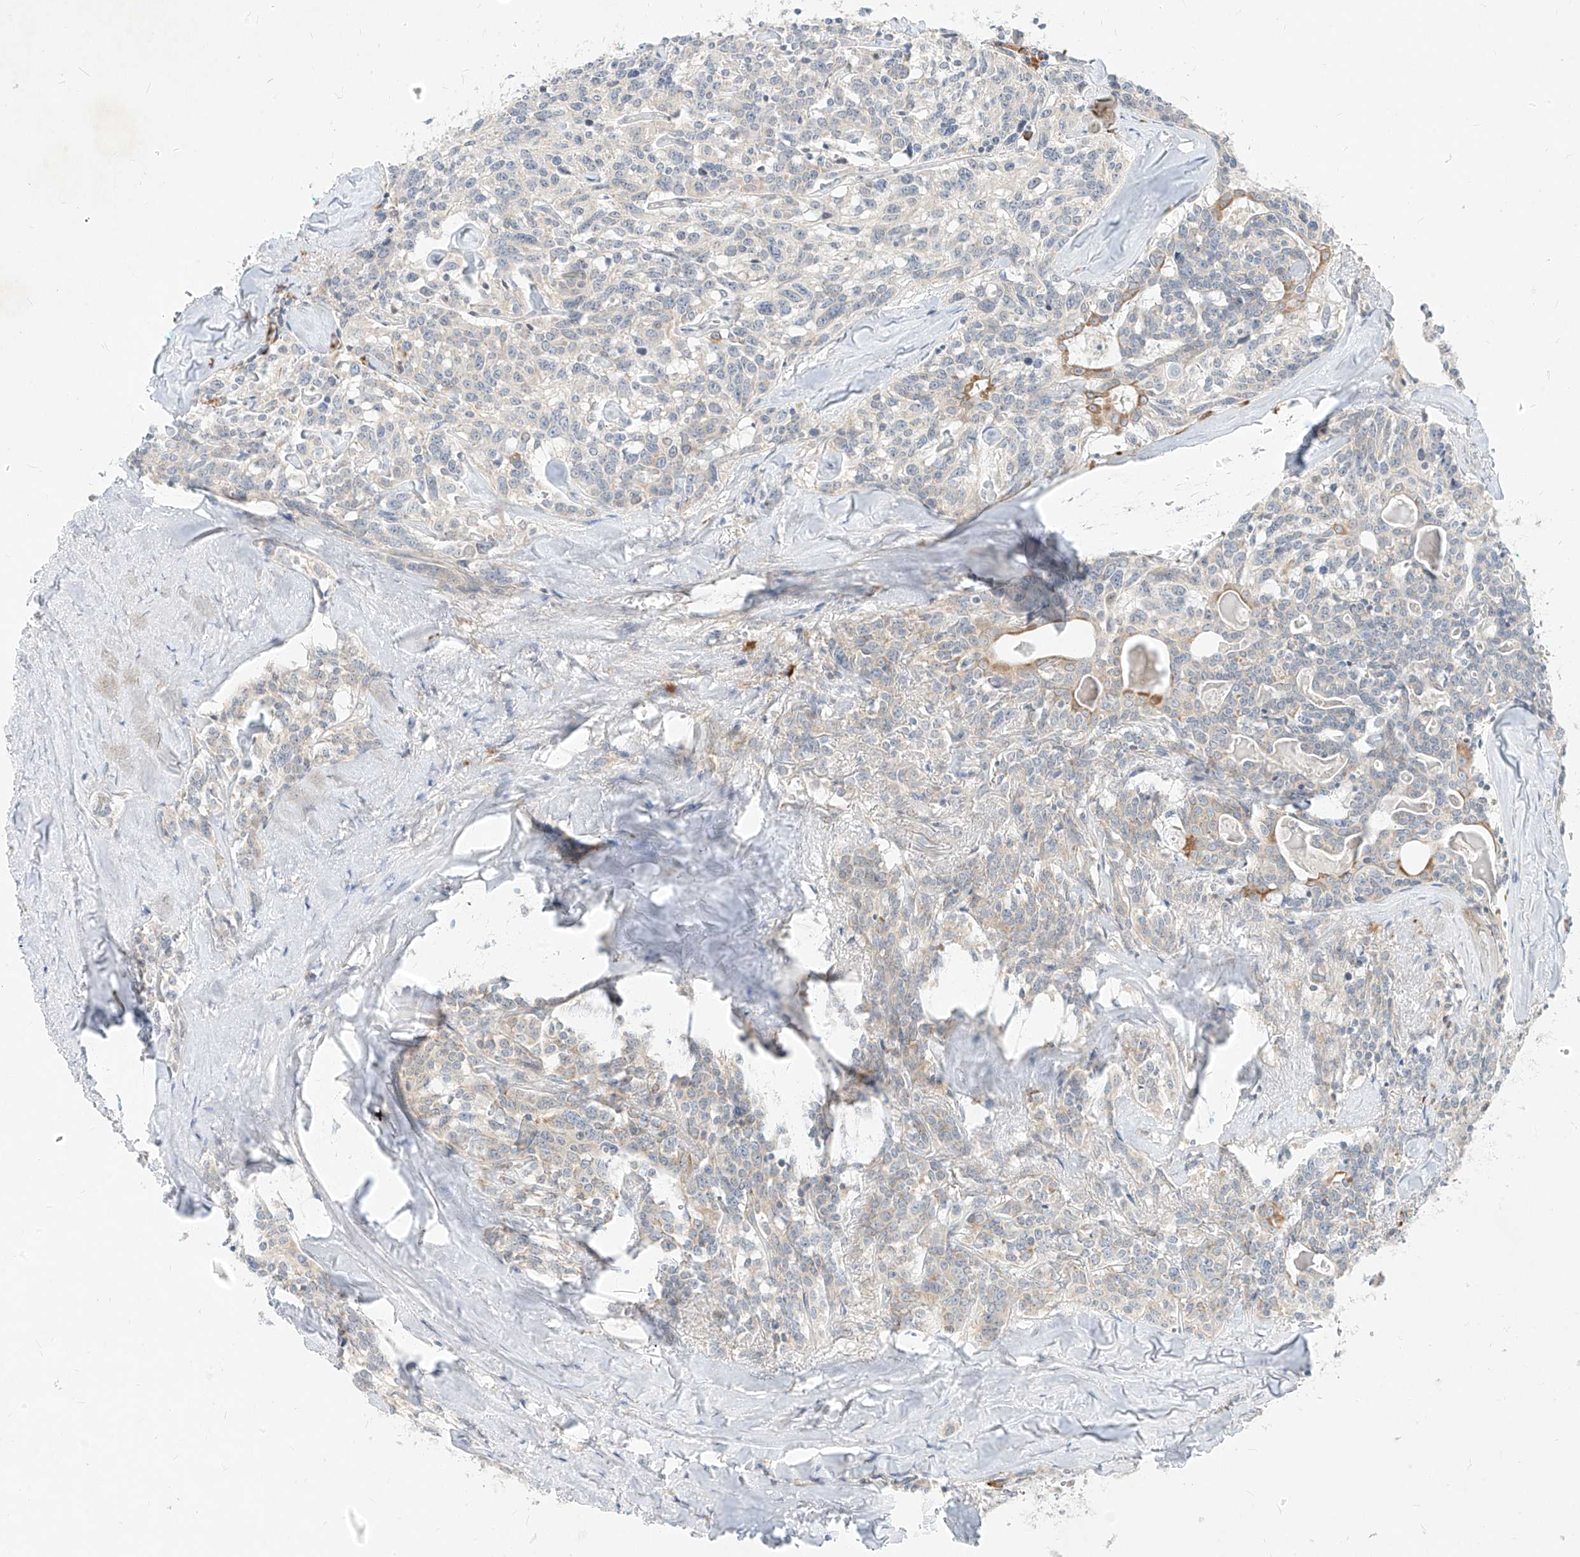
{"staining": {"intensity": "weak", "quantity": "<25%", "location": "cytoplasmic/membranous"}, "tissue": "carcinoid", "cell_type": "Tumor cells", "image_type": "cancer", "snomed": [{"axis": "morphology", "description": "Carcinoid, malignant, NOS"}, {"axis": "topography", "description": "Lung"}], "caption": "Carcinoid stained for a protein using IHC displays no expression tumor cells.", "gene": "STT3A", "patient": {"sex": "female", "age": 46}}